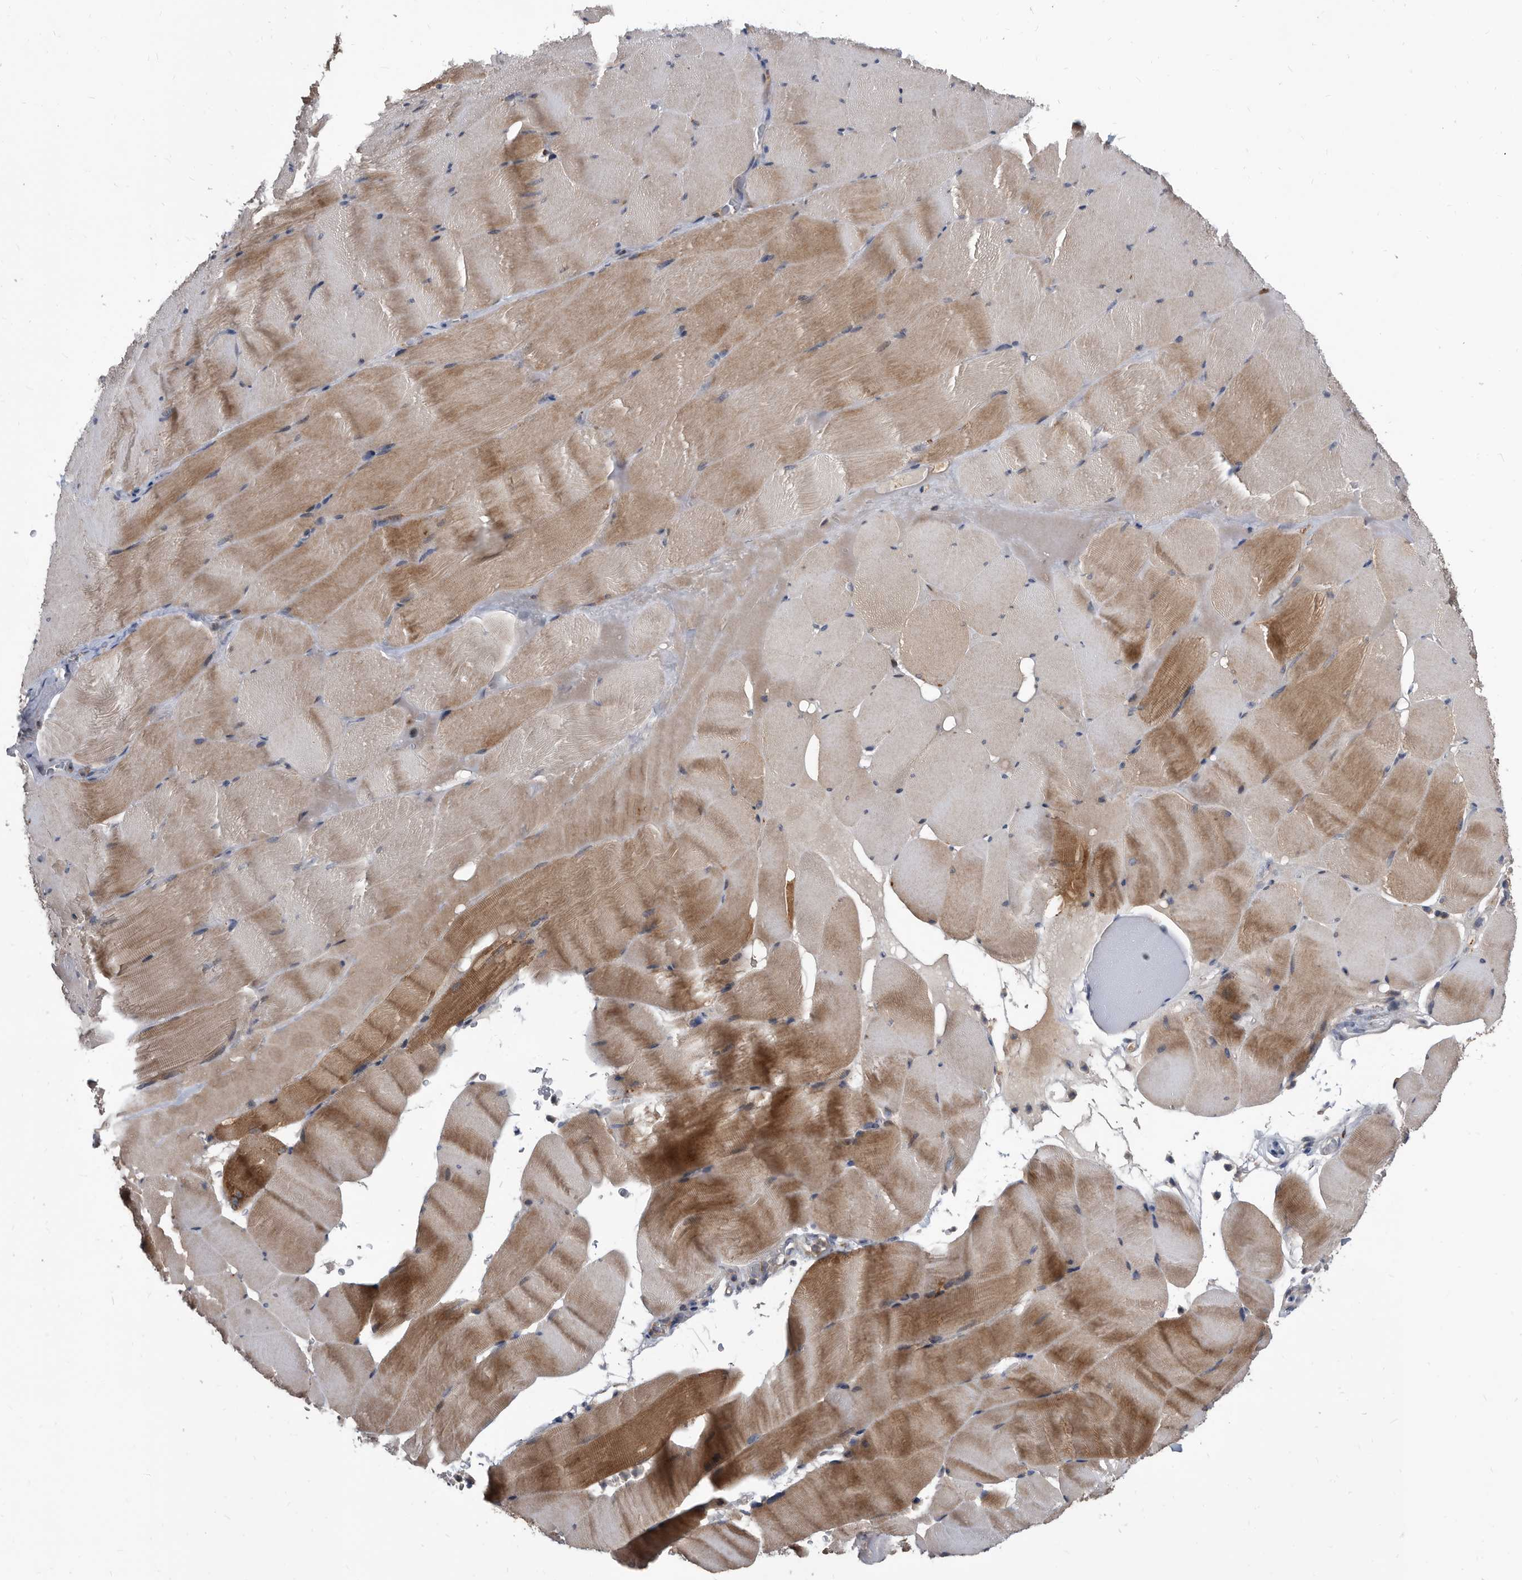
{"staining": {"intensity": "moderate", "quantity": "<25%", "location": "cytoplasmic/membranous"}, "tissue": "skeletal muscle", "cell_type": "Myocytes", "image_type": "normal", "snomed": [{"axis": "morphology", "description": "Normal tissue, NOS"}, {"axis": "topography", "description": "Skeletal muscle"}], "caption": "Immunohistochemistry (IHC) photomicrograph of unremarkable skeletal muscle: human skeletal muscle stained using IHC exhibits low levels of moderate protein expression localized specifically in the cytoplasmic/membranous of myocytes, appearing as a cytoplasmic/membranous brown color.", "gene": "APEH", "patient": {"sex": "male", "age": 62}}